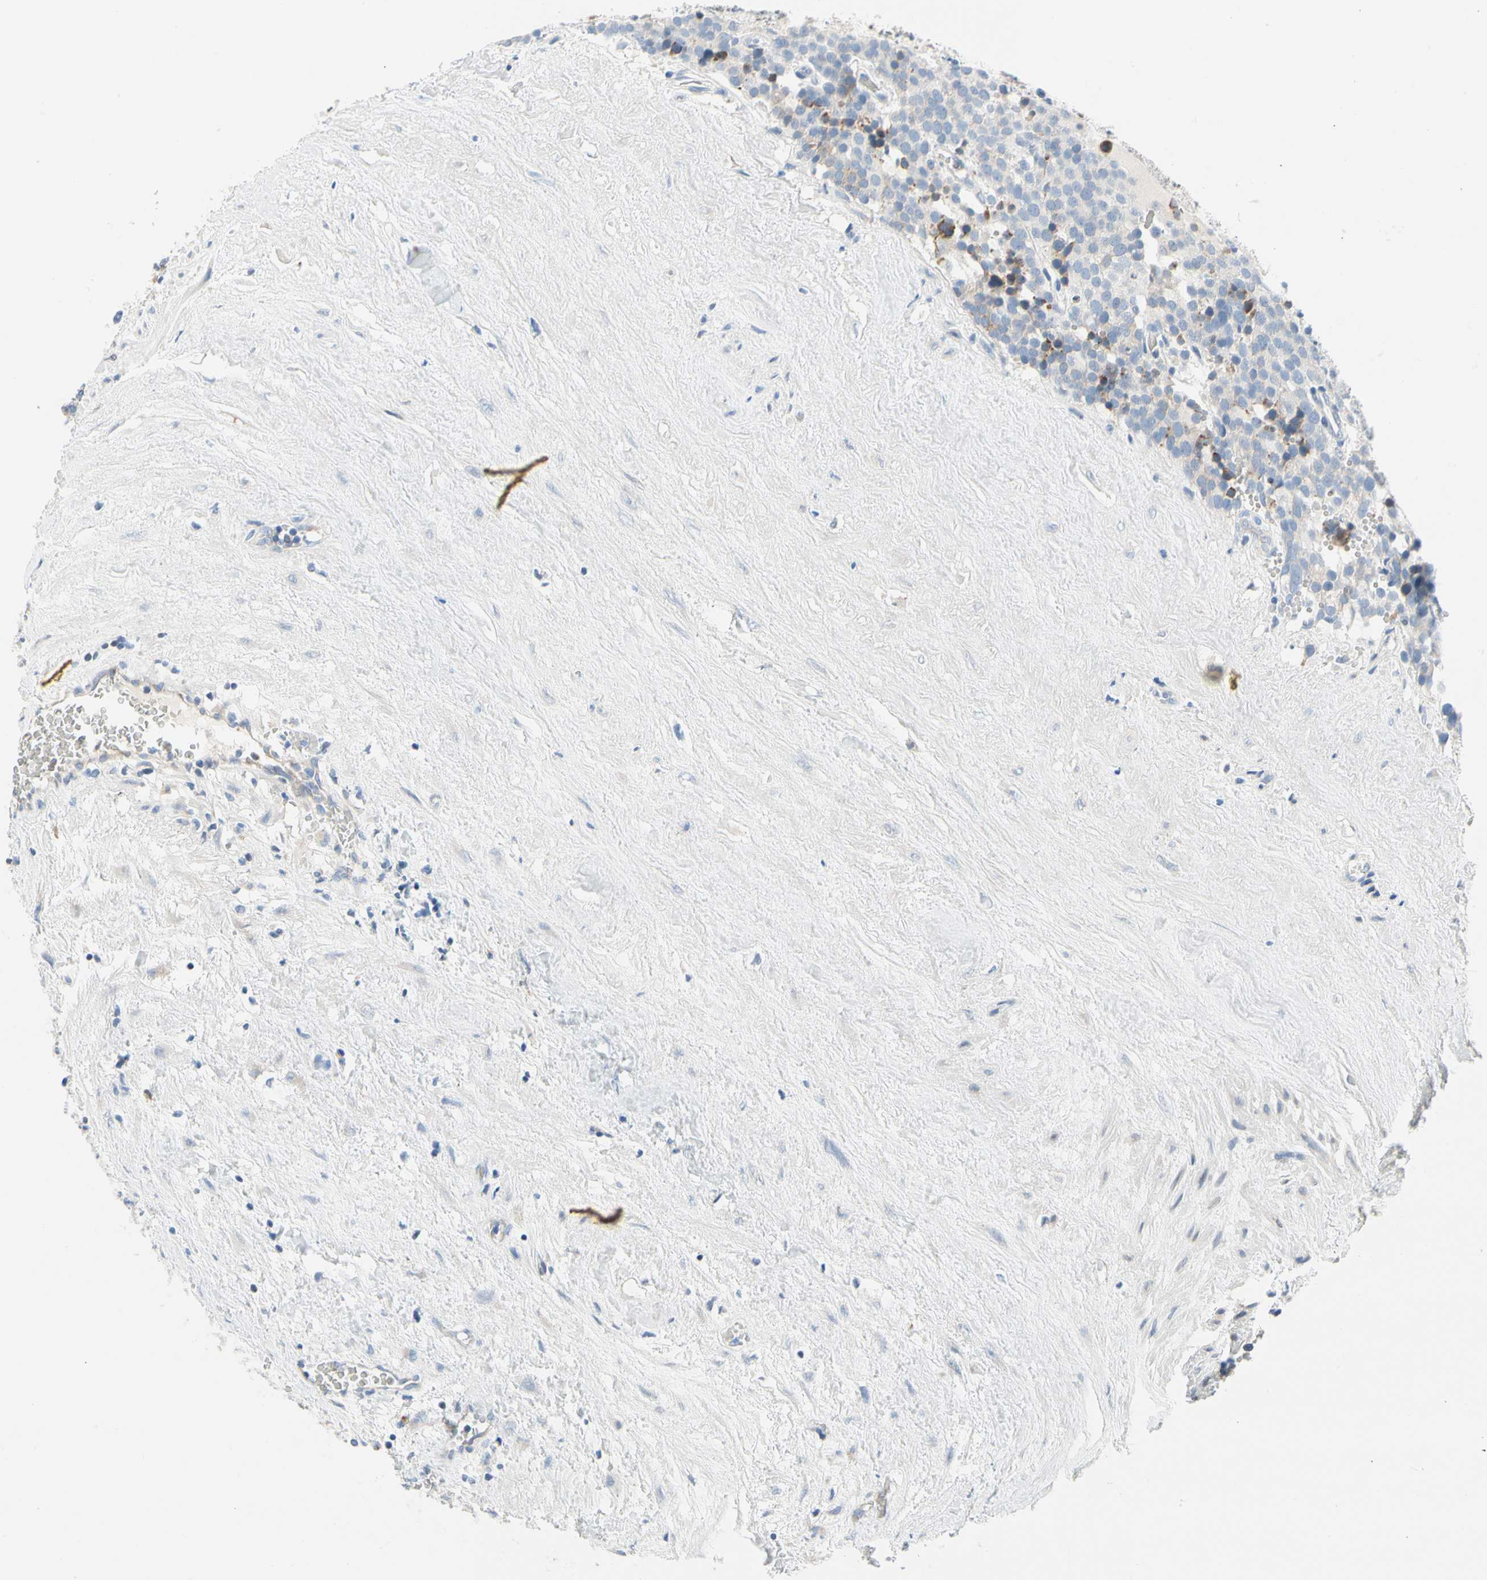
{"staining": {"intensity": "negative", "quantity": "none", "location": "none"}, "tissue": "testis cancer", "cell_type": "Tumor cells", "image_type": "cancer", "snomed": [{"axis": "morphology", "description": "Seminoma, NOS"}, {"axis": "topography", "description": "Testis"}], "caption": "Immunohistochemistry (IHC) of human testis cancer (seminoma) shows no expression in tumor cells.", "gene": "STXBP1", "patient": {"sex": "male", "age": 71}}